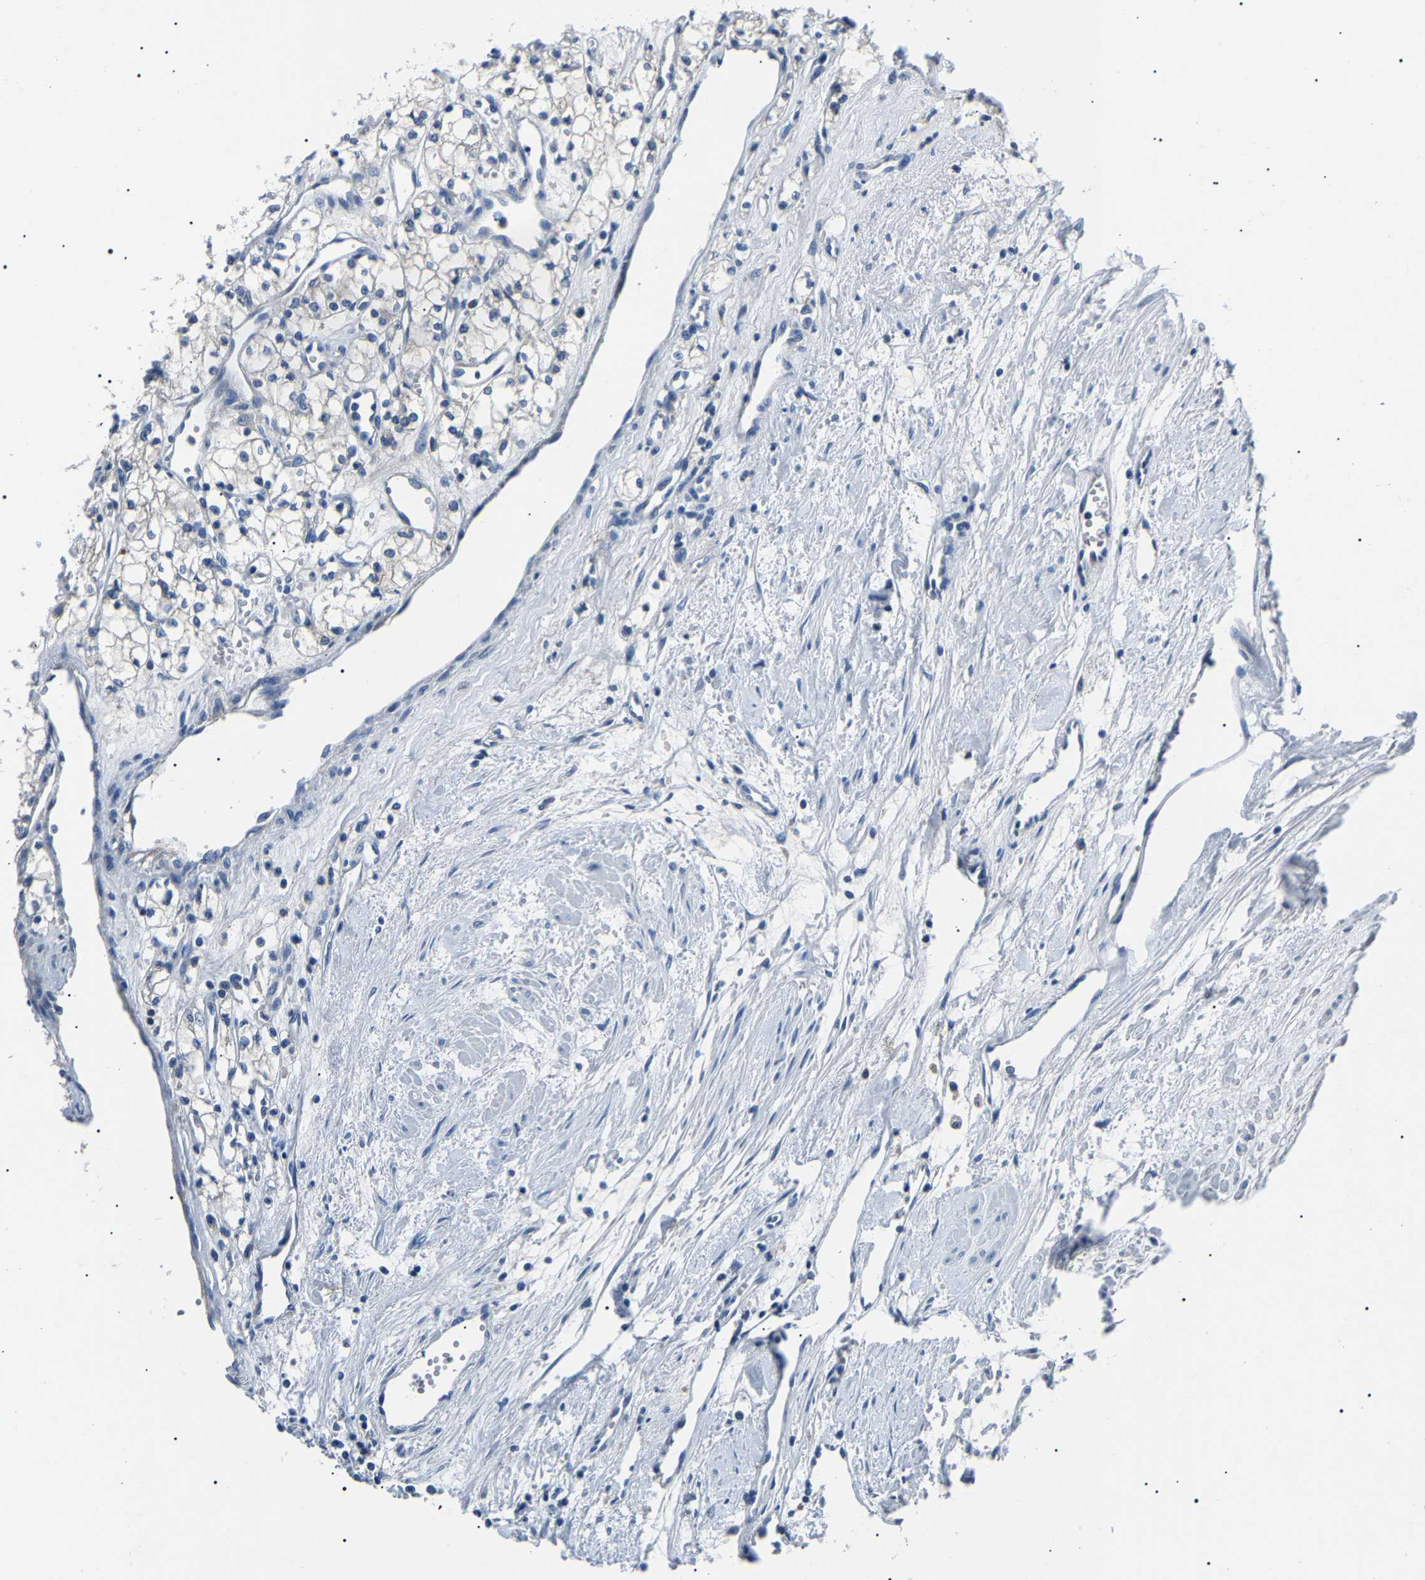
{"staining": {"intensity": "negative", "quantity": "none", "location": "none"}, "tissue": "renal cancer", "cell_type": "Tumor cells", "image_type": "cancer", "snomed": [{"axis": "morphology", "description": "Adenocarcinoma, NOS"}, {"axis": "topography", "description": "Kidney"}], "caption": "DAB (3,3'-diaminobenzidine) immunohistochemical staining of human renal cancer displays no significant positivity in tumor cells. The staining was performed using DAB (3,3'-diaminobenzidine) to visualize the protein expression in brown, while the nuclei were stained in blue with hematoxylin (Magnification: 20x).", "gene": "KLK15", "patient": {"sex": "male", "age": 59}}